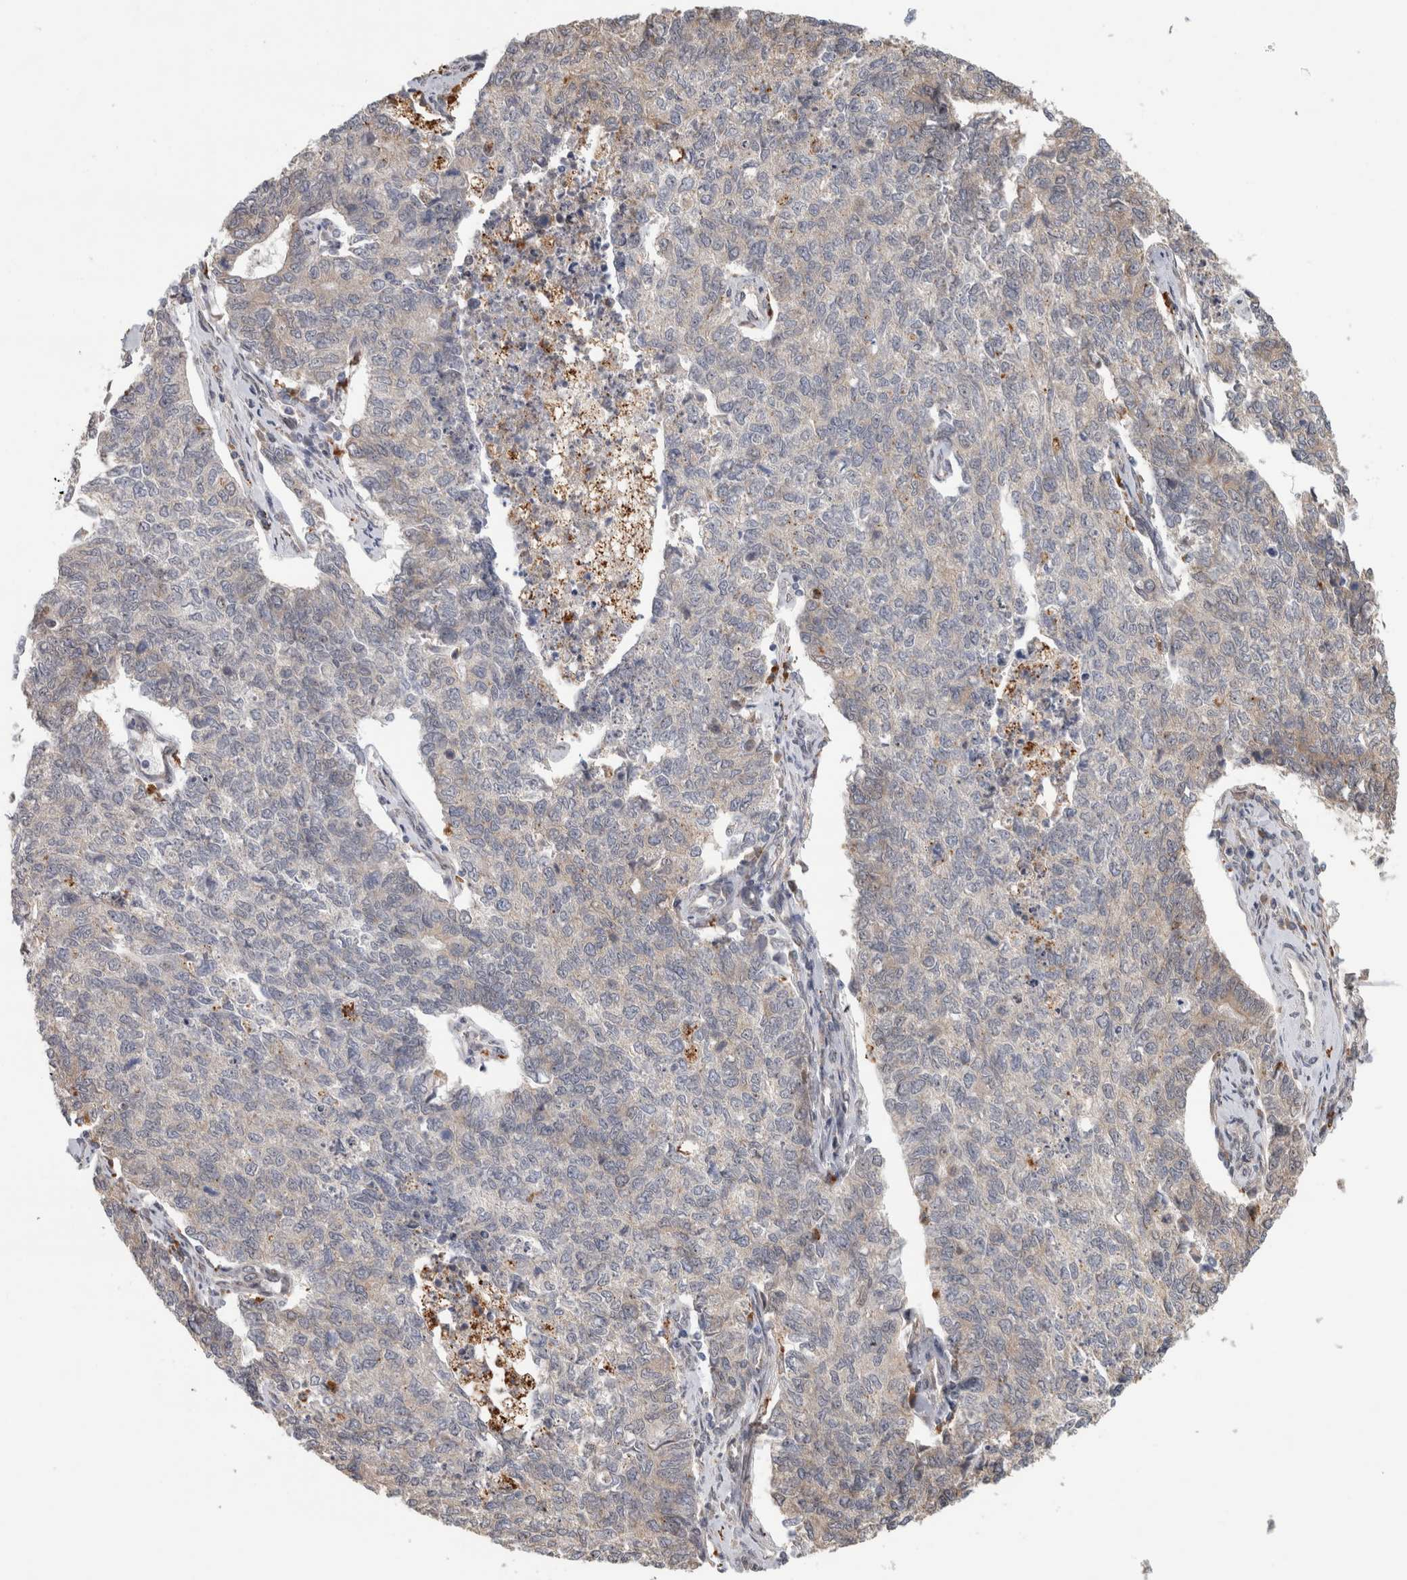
{"staining": {"intensity": "negative", "quantity": "none", "location": "none"}, "tissue": "cervical cancer", "cell_type": "Tumor cells", "image_type": "cancer", "snomed": [{"axis": "morphology", "description": "Squamous cell carcinoma, NOS"}, {"axis": "topography", "description": "Cervix"}], "caption": "Human cervical cancer stained for a protein using immunohistochemistry (IHC) displays no staining in tumor cells.", "gene": "NAB2", "patient": {"sex": "female", "age": 63}}